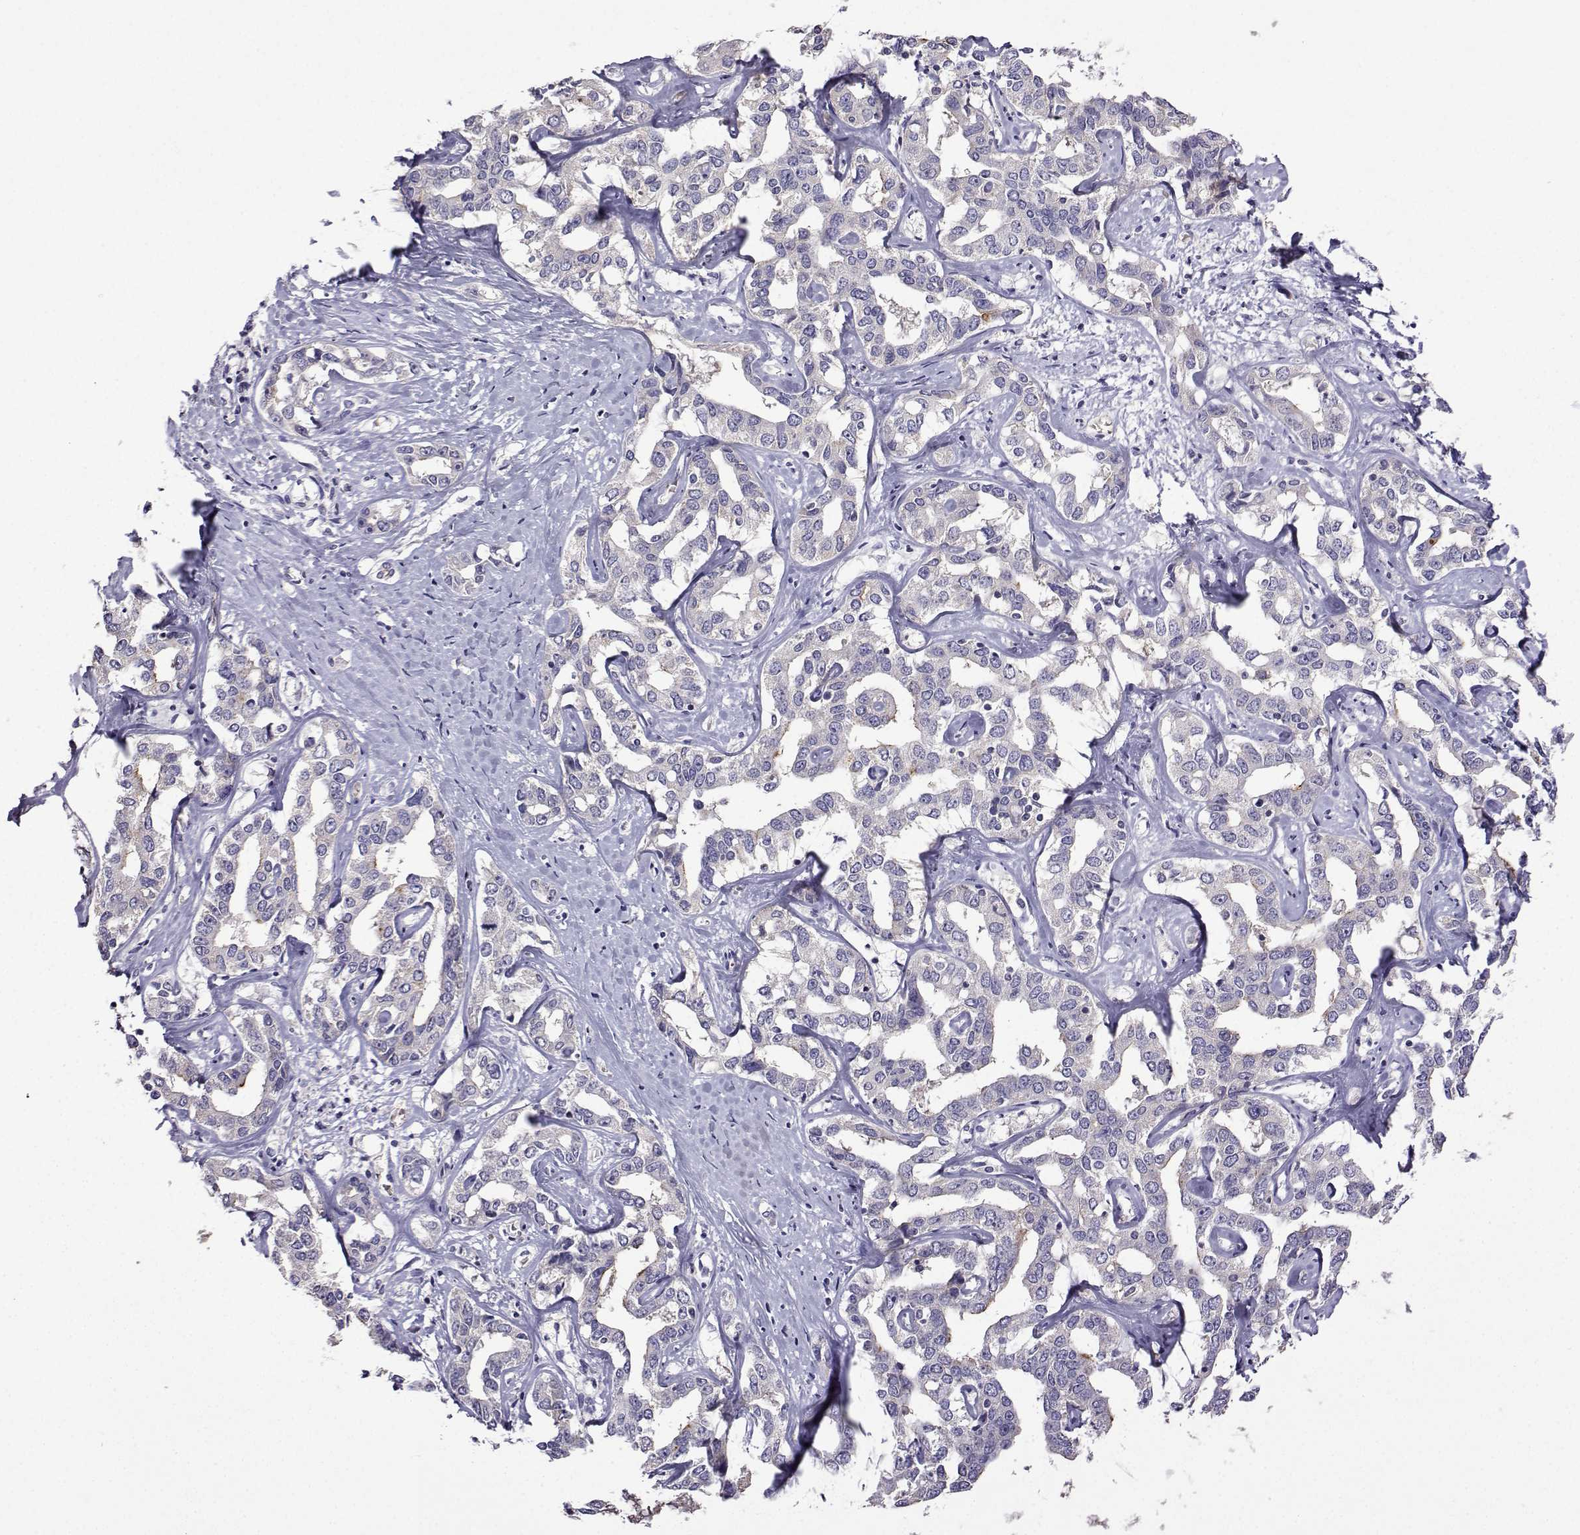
{"staining": {"intensity": "weak", "quantity": "<25%", "location": "cytoplasmic/membranous"}, "tissue": "liver cancer", "cell_type": "Tumor cells", "image_type": "cancer", "snomed": [{"axis": "morphology", "description": "Cholangiocarcinoma"}, {"axis": "topography", "description": "Liver"}], "caption": "This is an immunohistochemistry photomicrograph of liver cholangiocarcinoma. There is no staining in tumor cells.", "gene": "FCAMR", "patient": {"sex": "male", "age": 59}}